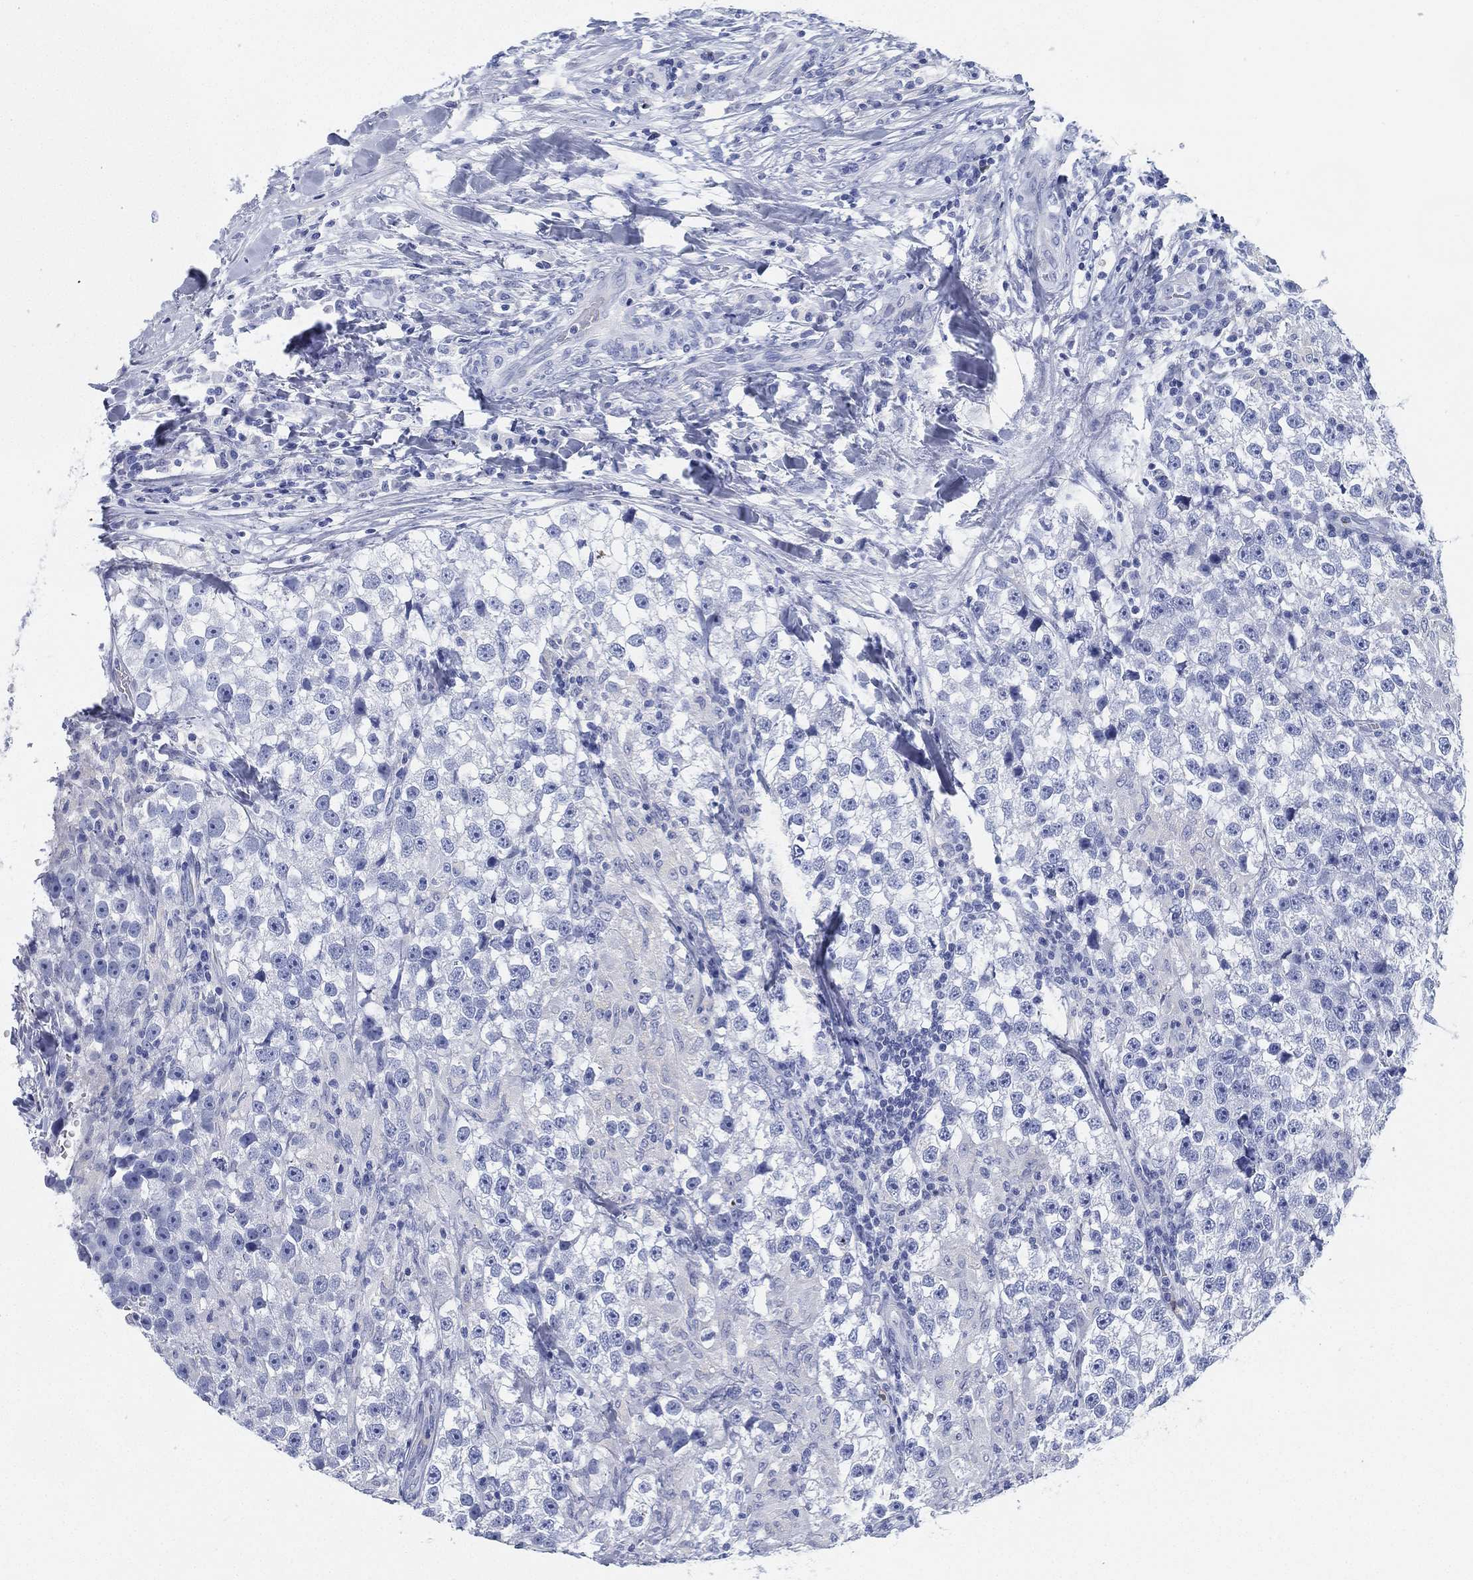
{"staining": {"intensity": "negative", "quantity": "none", "location": "none"}, "tissue": "testis cancer", "cell_type": "Tumor cells", "image_type": "cancer", "snomed": [{"axis": "morphology", "description": "Seminoma, NOS"}, {"axis": "topography", "description": "Testis"}], "caption": "Tumor cells show no significant expression in testis cancer. The staining was performed using DAB to visualize the protein expression in brown, while the nuclei were stained in blue with hematoxylin (Magnification: 20x).", "gene": "DEFB121", "patient": {"sex": "male", "age": 46}}